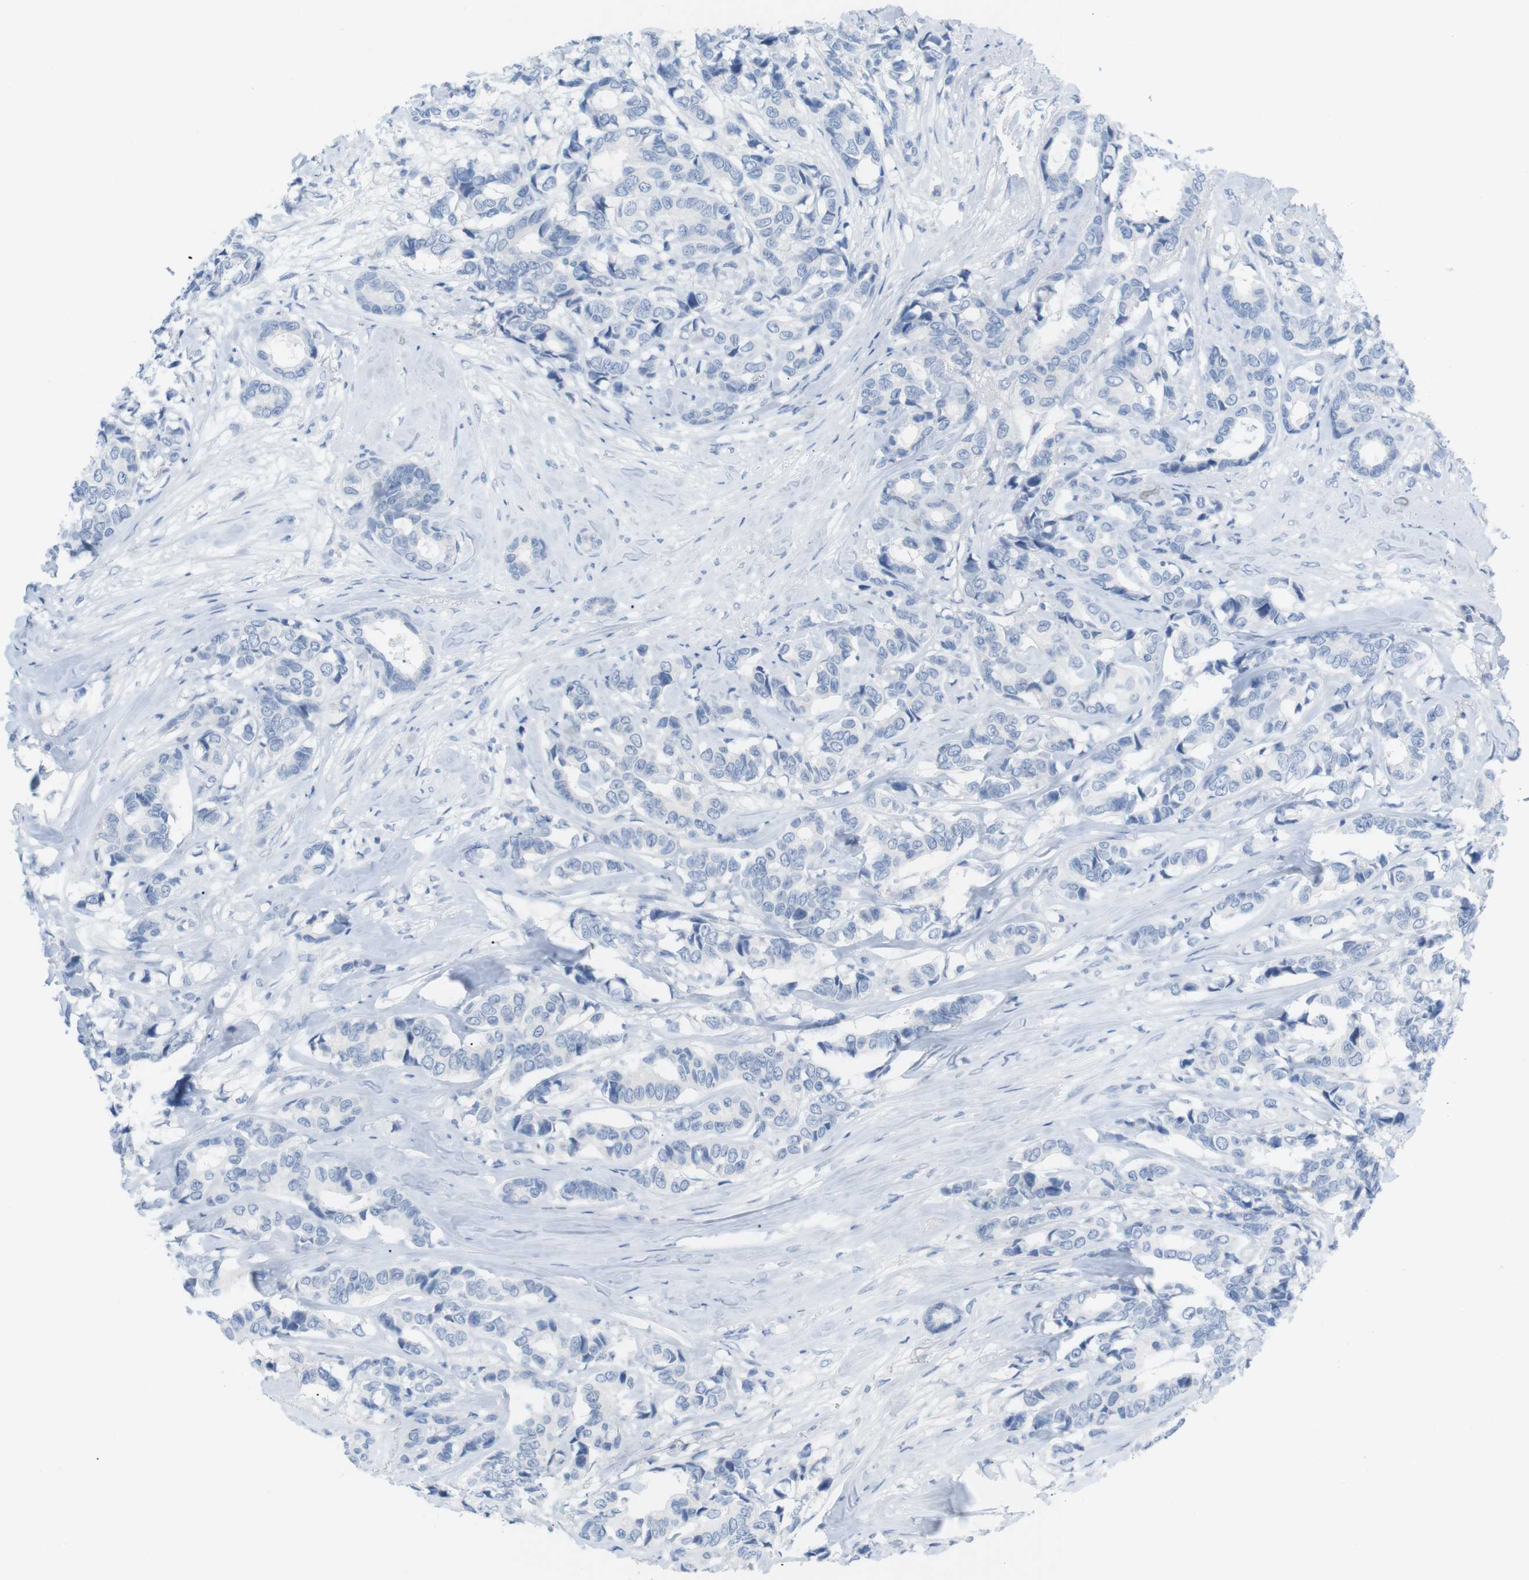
{"staining": {"intensity": "negative", "quantity": "none", "location": "none"}, "tissue": "breast cancer", "cell_type": "Tumor cells", "image_type": "cancer", "snomed": [{"axis": "morphology", "description": "Duct carcinoma"}, {"axis": "topography", "description": "Breast"}], "caption": "Tumor cells show no significant protein staining in breast infiltrating ductal carcinoma.", "gene": "HBG2", "patient": {"sex": "female", "age": 87}}